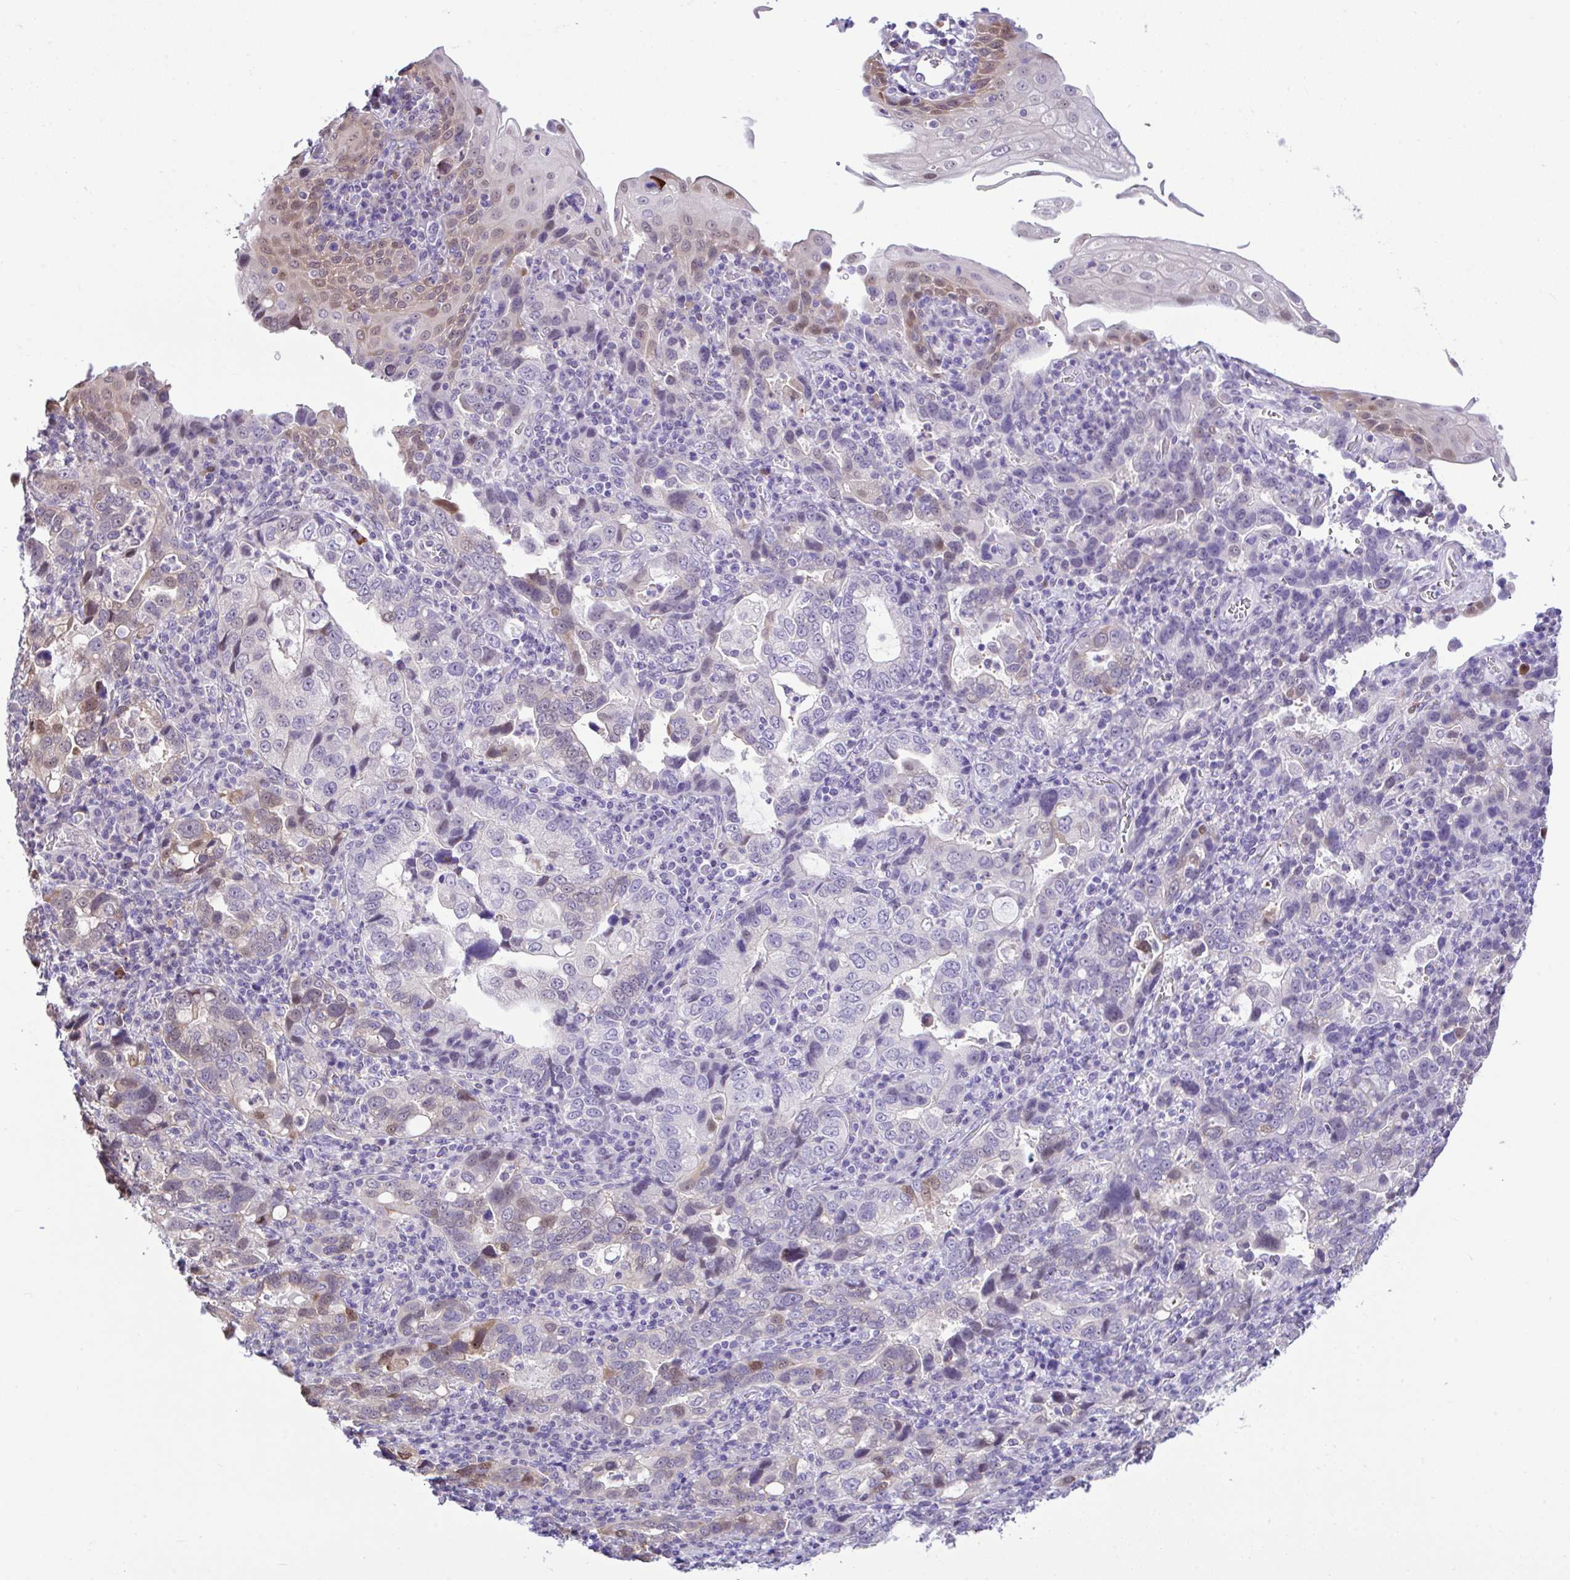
{"staining": {"intensity": "moderate", "quantity": "<25%", "location": "cytoplasmic/membranous,nuclear"}, "tissue": "stomach cancer", "cell_type": "Tumor cells", "image_type": "cancer", "snomed": [{"axis": "morphology", "description": "Adenocarcinoma, NOS"}, {"axis": "topography", "description": "Stomach, upper"}], "caption": "Immunohistochemistry (IHC) histopathology image of stomach adenocarcinoma stained for a protein (brown), which displays low levels of moderate cytoplasmic/membranous and nuclear positivity in about <25% of tumor cells.", "gene": "ZNF485", "patient": {"sex": "female", "age": 81}}